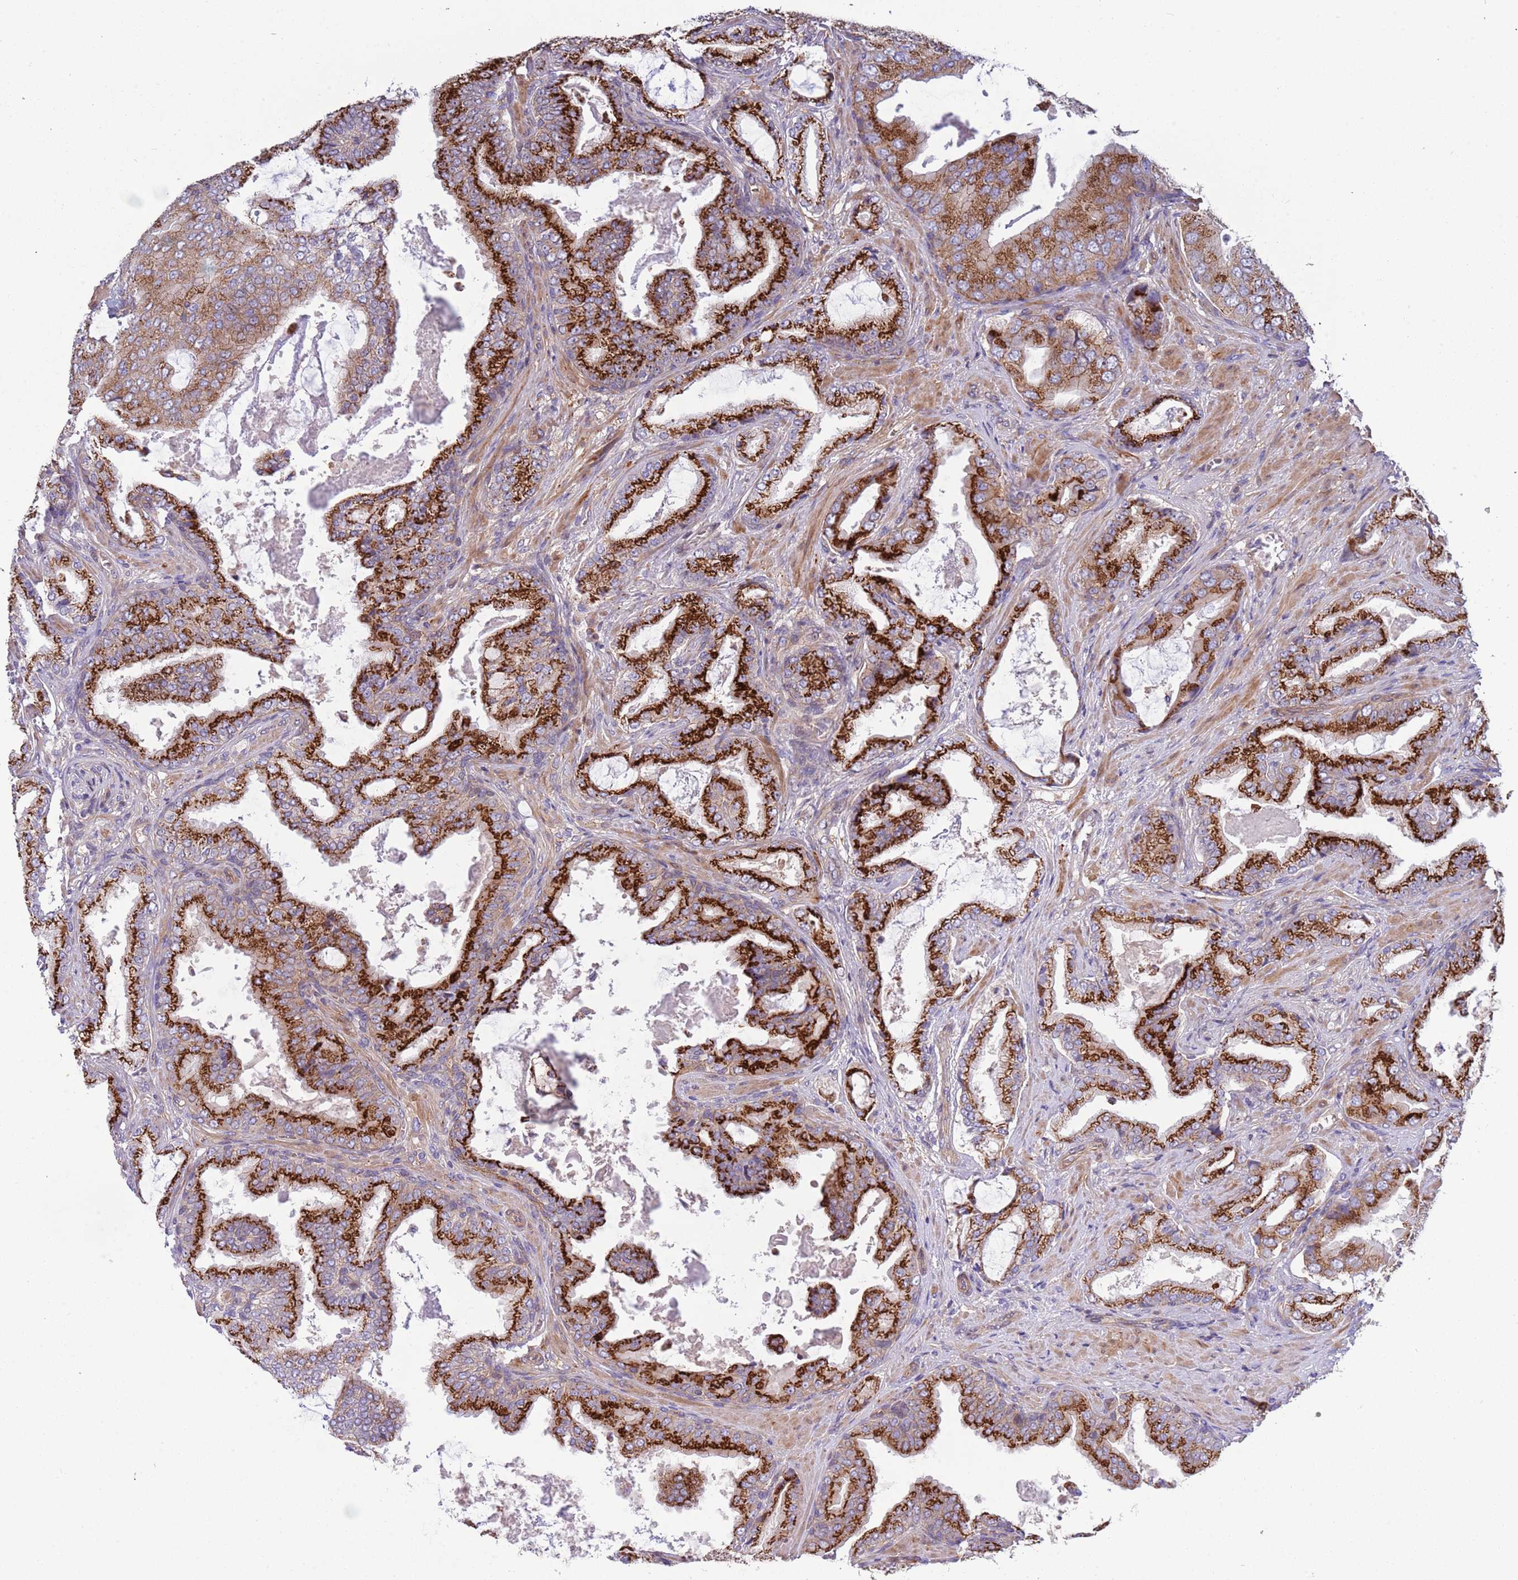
{"staining": {"intensity": "strong", "quantity": ">75%", "location": "cytoplasmic/membranous"}, "tissue": "prostate cancer", "cell_type": "Tumor cells", "image_type": "cancer", "snomed": [{"axis": "morphology", "description": "Adenocarcinoma, High grade"}, {"axis": "topography", "description": "Prostate"}], "caption": "Prostate cancer (adenocarcinoma (high-grade)) stained for a protein demonstrates strong cytoplasmic/membranous positivity in tumor cells. (DAB (3,3'-diaminobenzidine) = brown stain, brightfield microscopy at high magnification).", "gene": "ITGB6", "patient": {"sex": "male", "age": 68}}